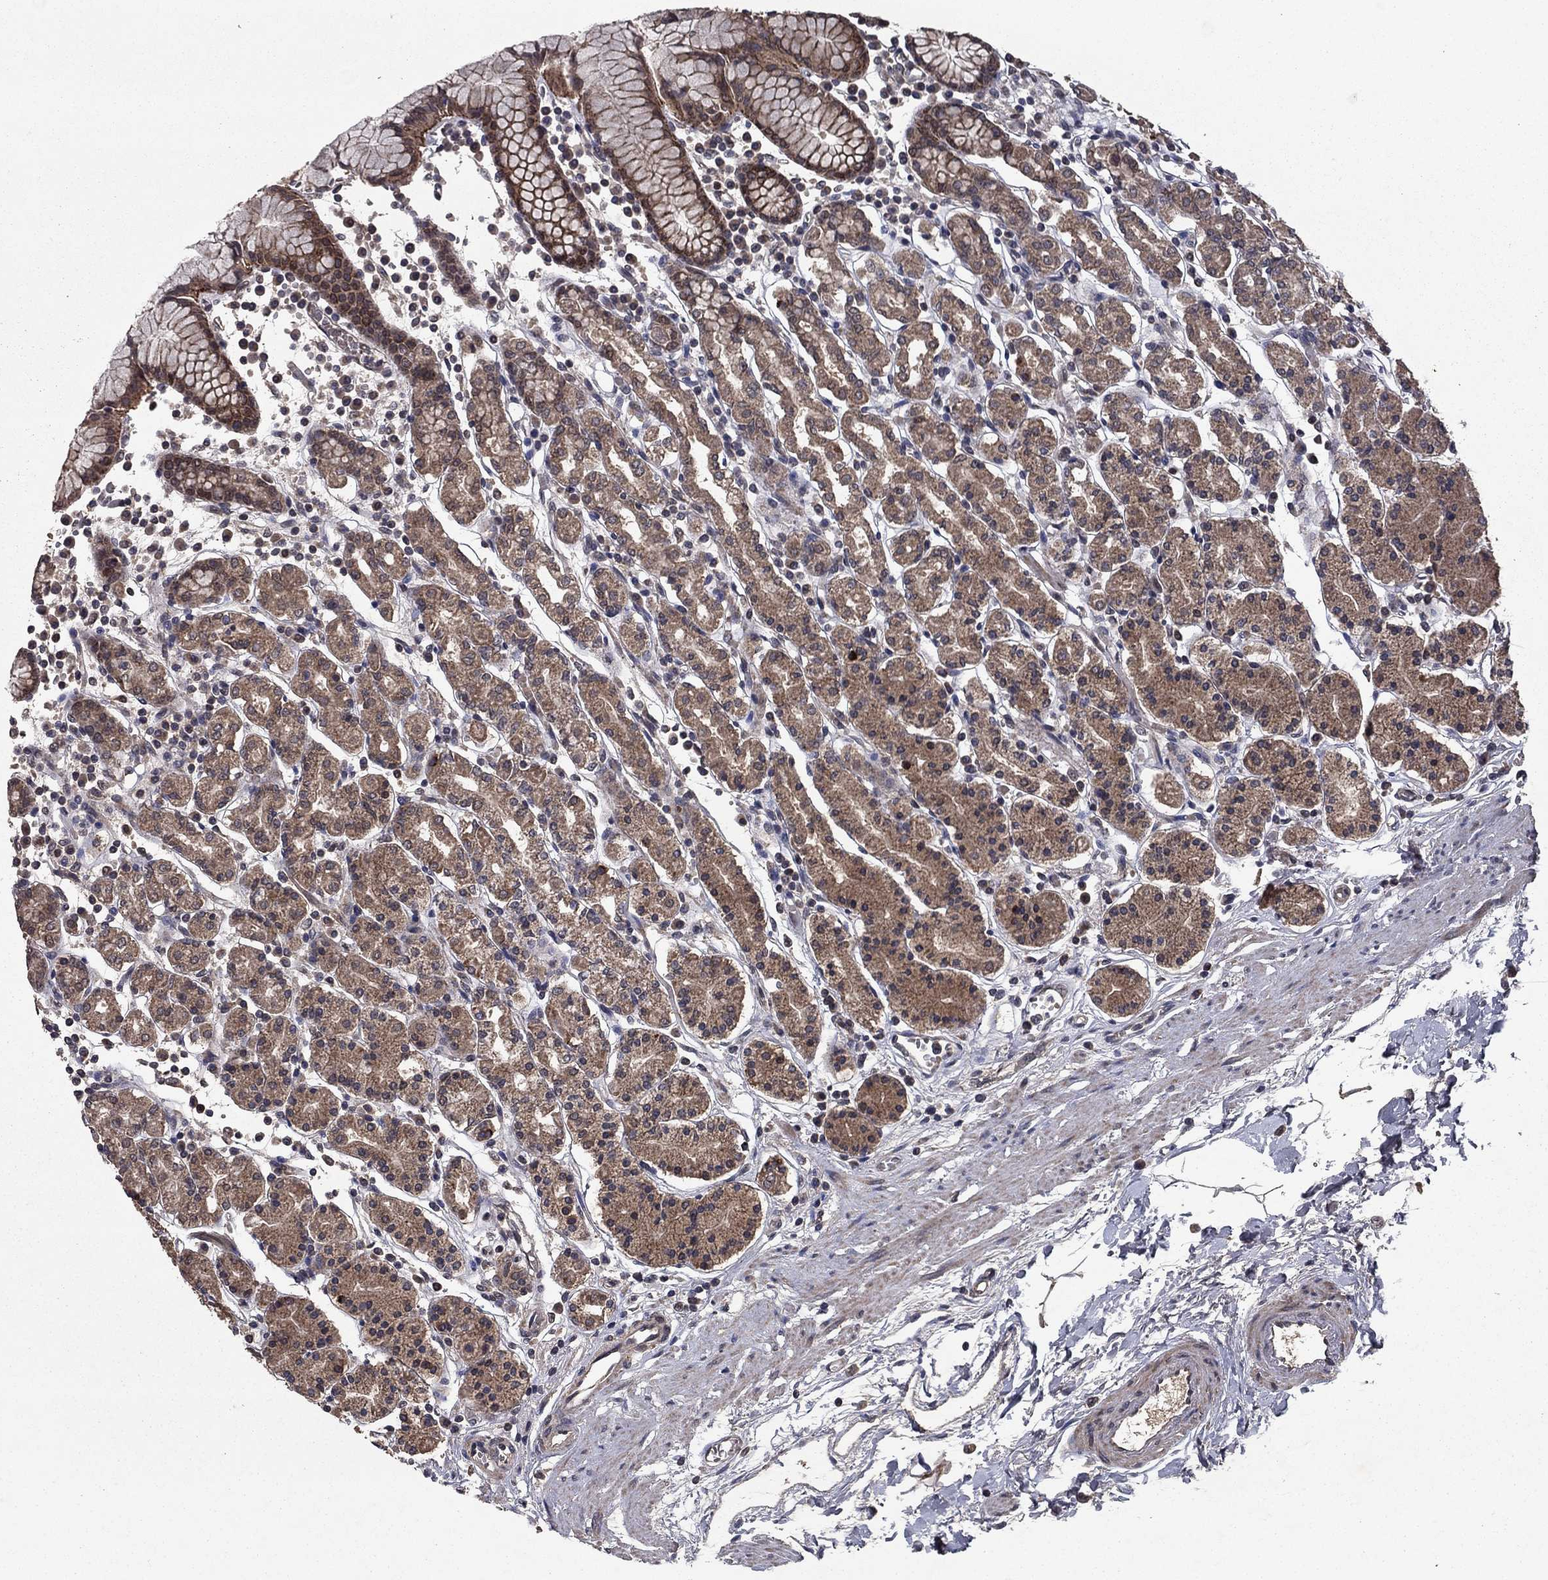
{"staining": {"intensity": "moderate", "quantity": ">75%", "location": "cytoplasmic/membranous"}, "tissue": "stomach", "cell_type": "Glandular cells", "image_type": "normal", "snomed": [{"axis": "morphology", "description": "Normal tissue, NOS"}, {"axis": "topography", "description": "Stomach, upper"}, {"axis": "topography", "description": "Stomach"}], "caption": "Protein staining demonstrates moderate cytoplasmic/membranous expression in about >75% of glandular cells in unremarkable stomach.", "gene": "DHRS1", "patient": {"sex": "male", "age": 62}}